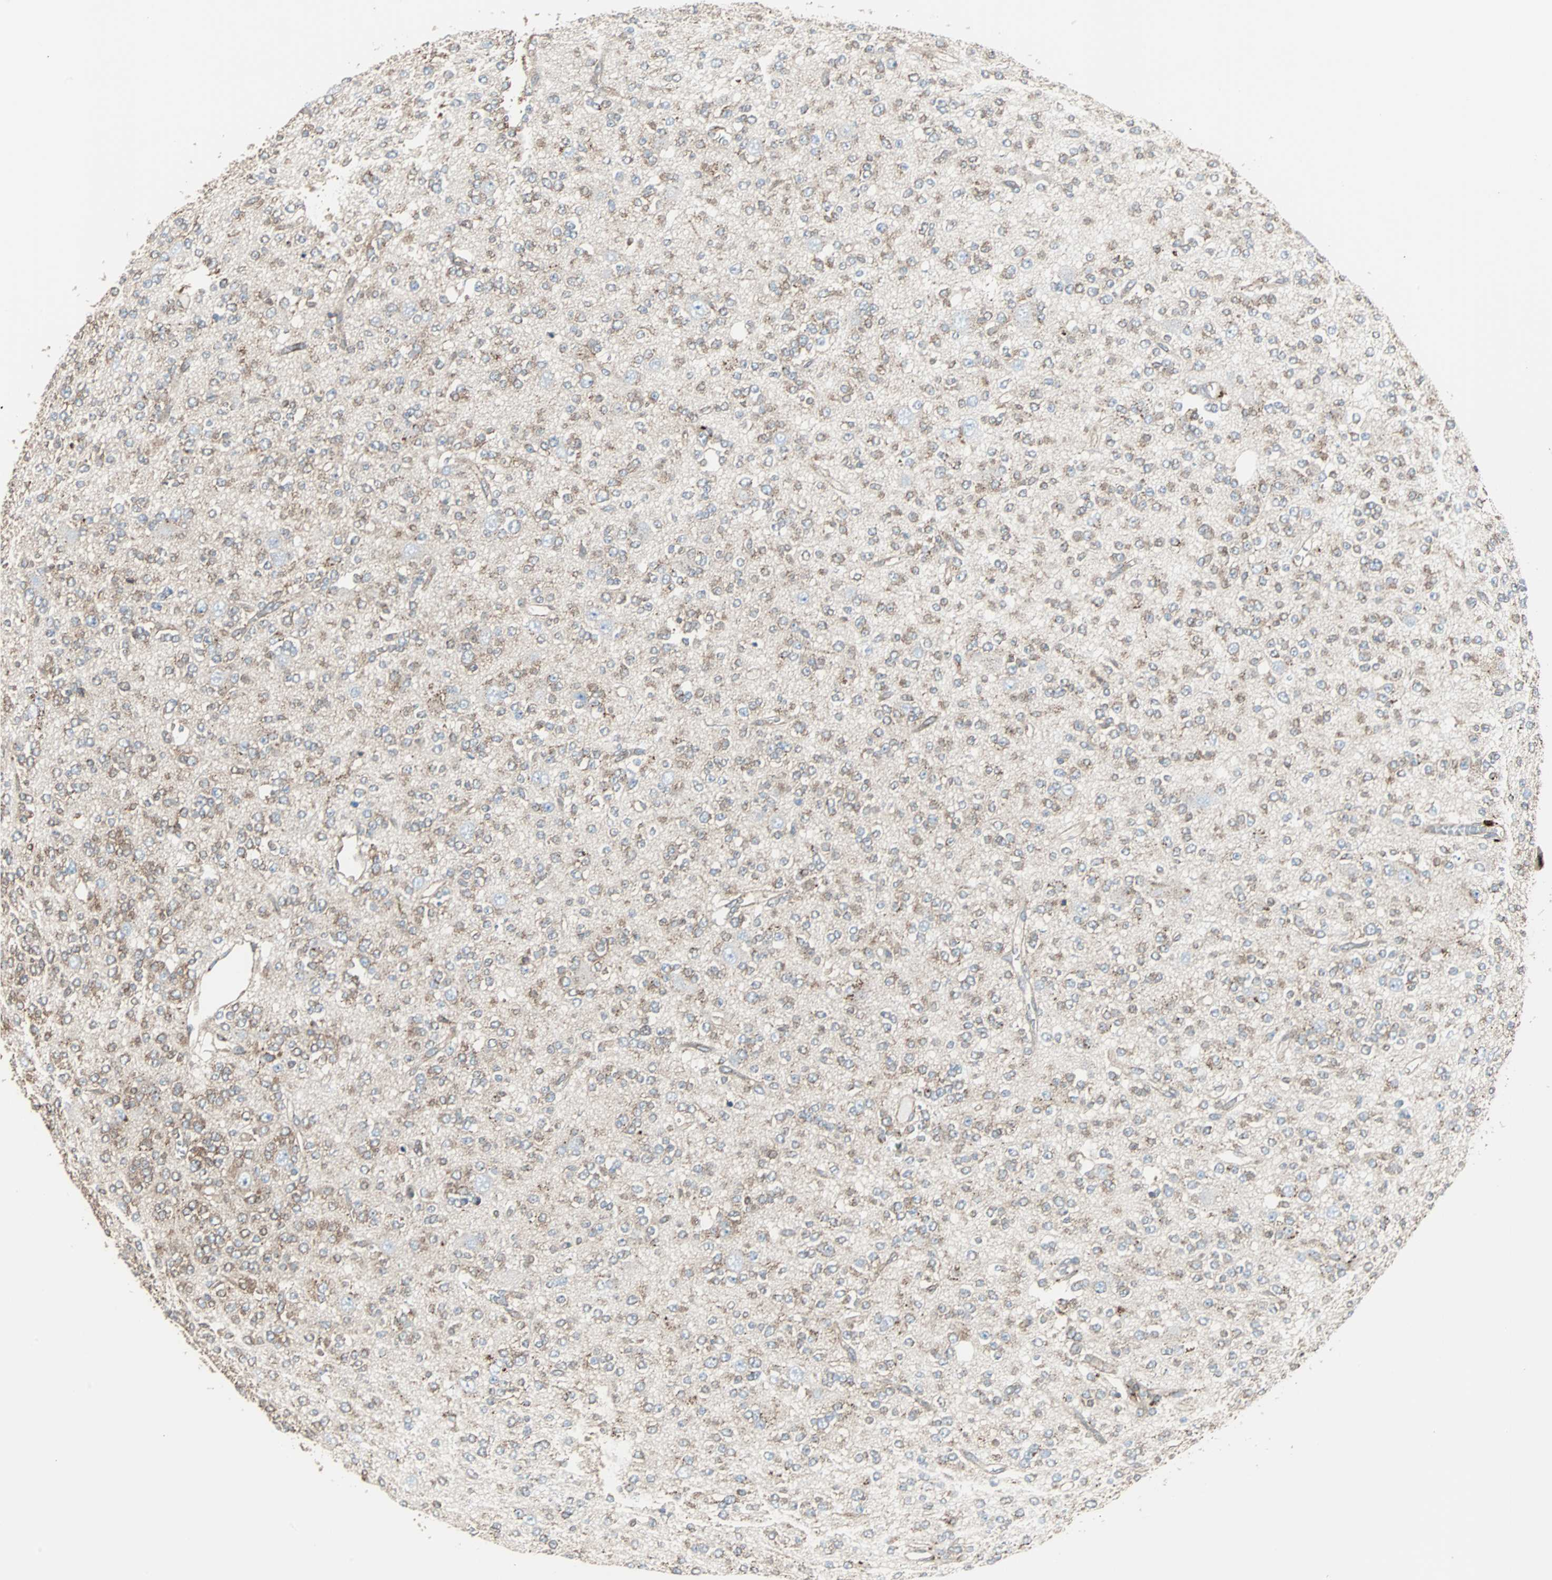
{"staining": {"intensity": "weak", "quantity": "25%-75%", "location": "cytoplasmic/membranous"}, "tissue": "glioma", "cell_type": "Tumor cells", "image_type": "cancer", "snomed": [{"axis": "morphology", "description": "Glioma, malignant, Low grade"}, {"axis": "topography", "description": "Brain"}], "caption": "Immunohistochemical staining of glioma shows weak cytoplasmic/membranous protein expression in about 25%-75% of tumor cells. The staining was performed using DAB (3,3'-diaminobenzidine) to visualize the protein expression in brown, while the nuclei were stained in blue with hematoxylin (Magnification: 20x).", "gene": "RELA", "patient": {"sex": "male", "age": 38}}